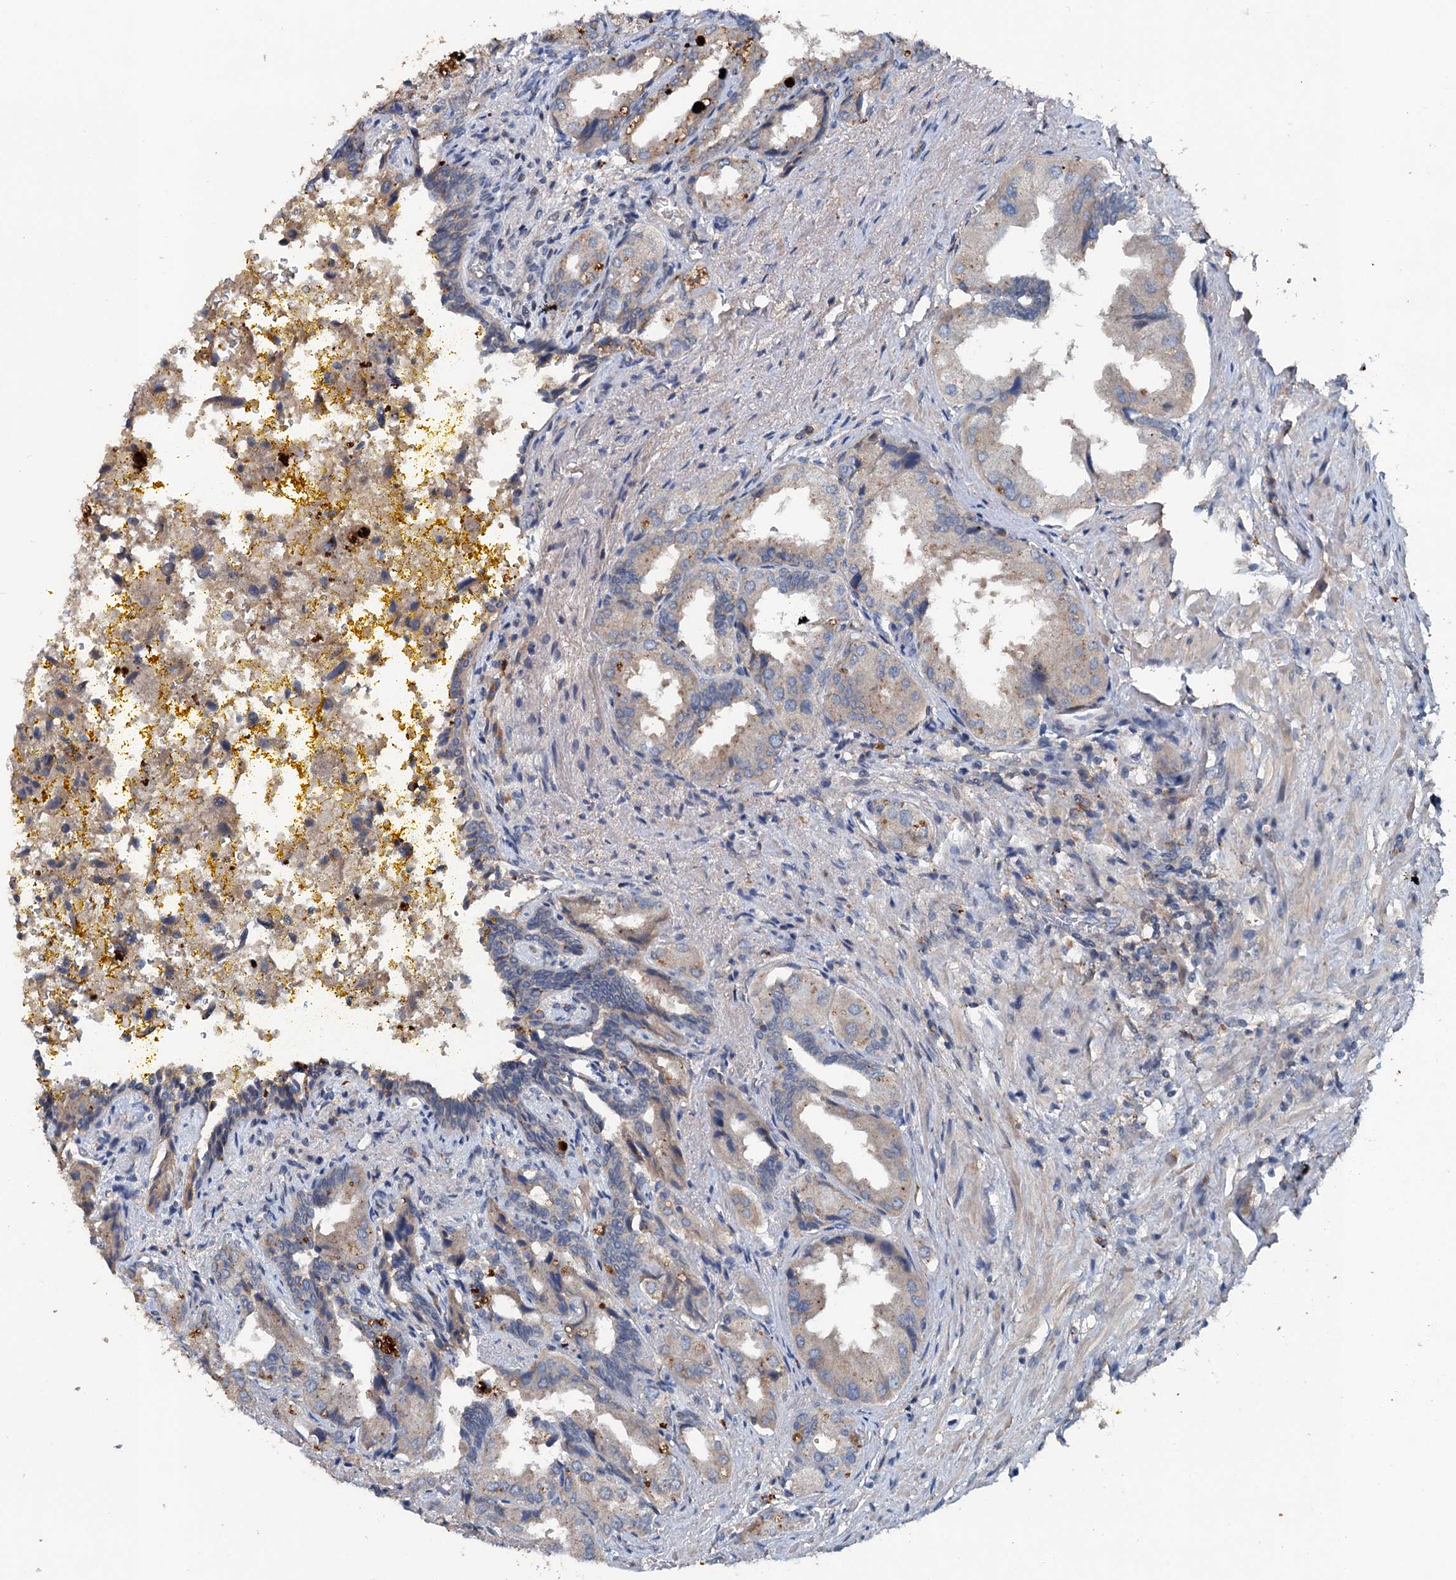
{"staining": {"intensity": "moderate", "quantity": "25%-75%", "location": "cytoplasmic/membranous"}, "tissue": "seminal vesicle", "cell_type": "Glandular cells", "image_type": "normal", "snomed": [{"axis": "morphology", "description": "Normal tissue, NOS"}, {"axis": "topography", "description": "Seminal veicle"}], "caption": "Immunohistochemistry of normal seminal vesicle exhibits medium levels of moderate cytoplasmic/membranous staining in approximately 25%-75% of glandular cells.", "gene": "TAPBPL", "patient": {"sex": "male", "age": 63}}